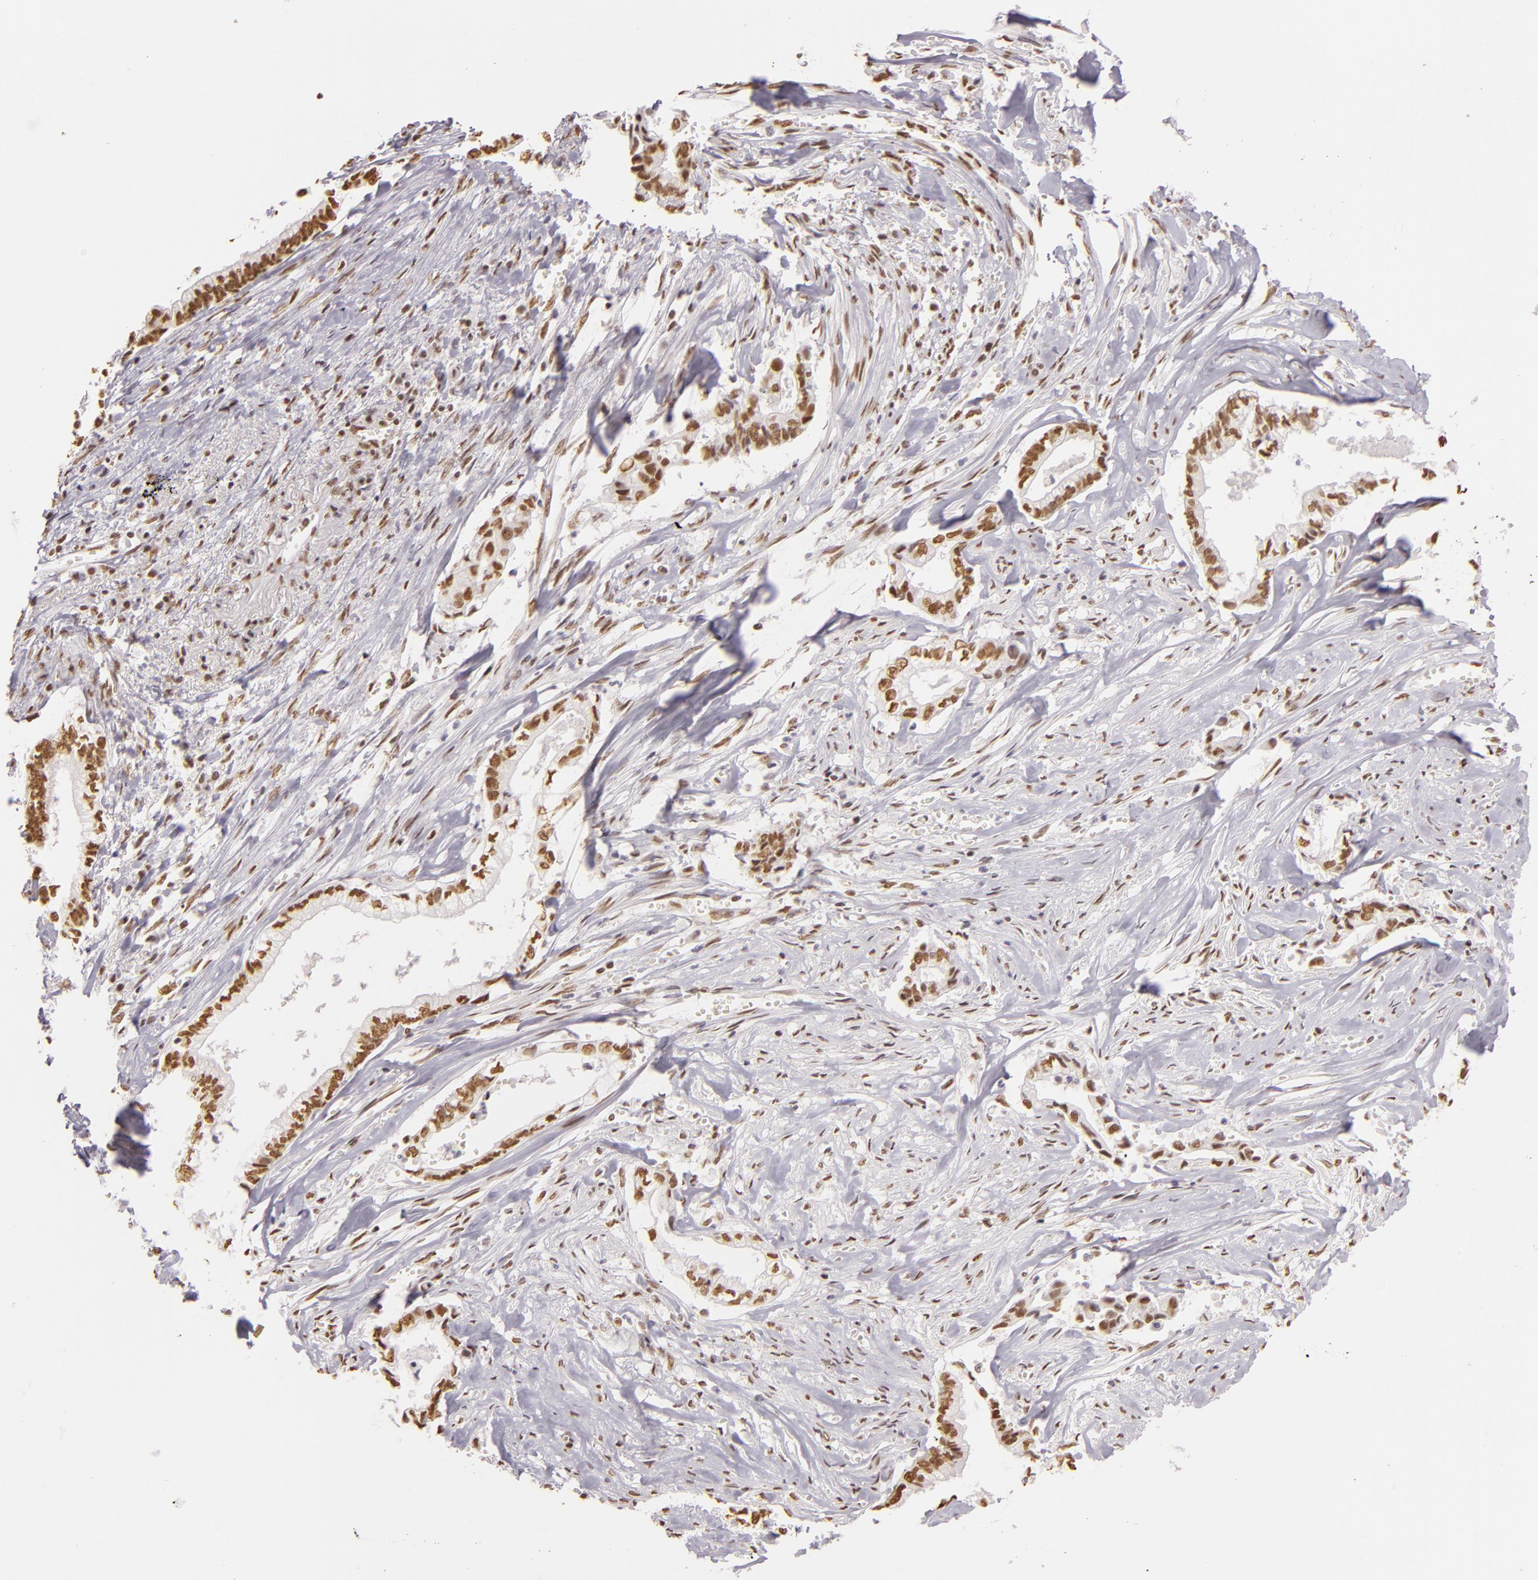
{"staining": {"intensity": "moderate", "quantity": ">75%", "location": "nuclear"}, "tissue": "liver cancer", "cell_type": "Tumor cells", "image_type": "cancer", "snomed": [{"axis": "morphology", "description": "Cholangiocarcinoma"}, {"axis": "topography", "description": "Liver"}], "caption": "Moderate nuclear protein expression is appreciated in about >75% of tumor cells in liver cancer. (brown staining indicates protein expression, while blue staining denotes nuclei).", "gene": "PAPOLA", "patient": {"sex": "male", "age": 57}}